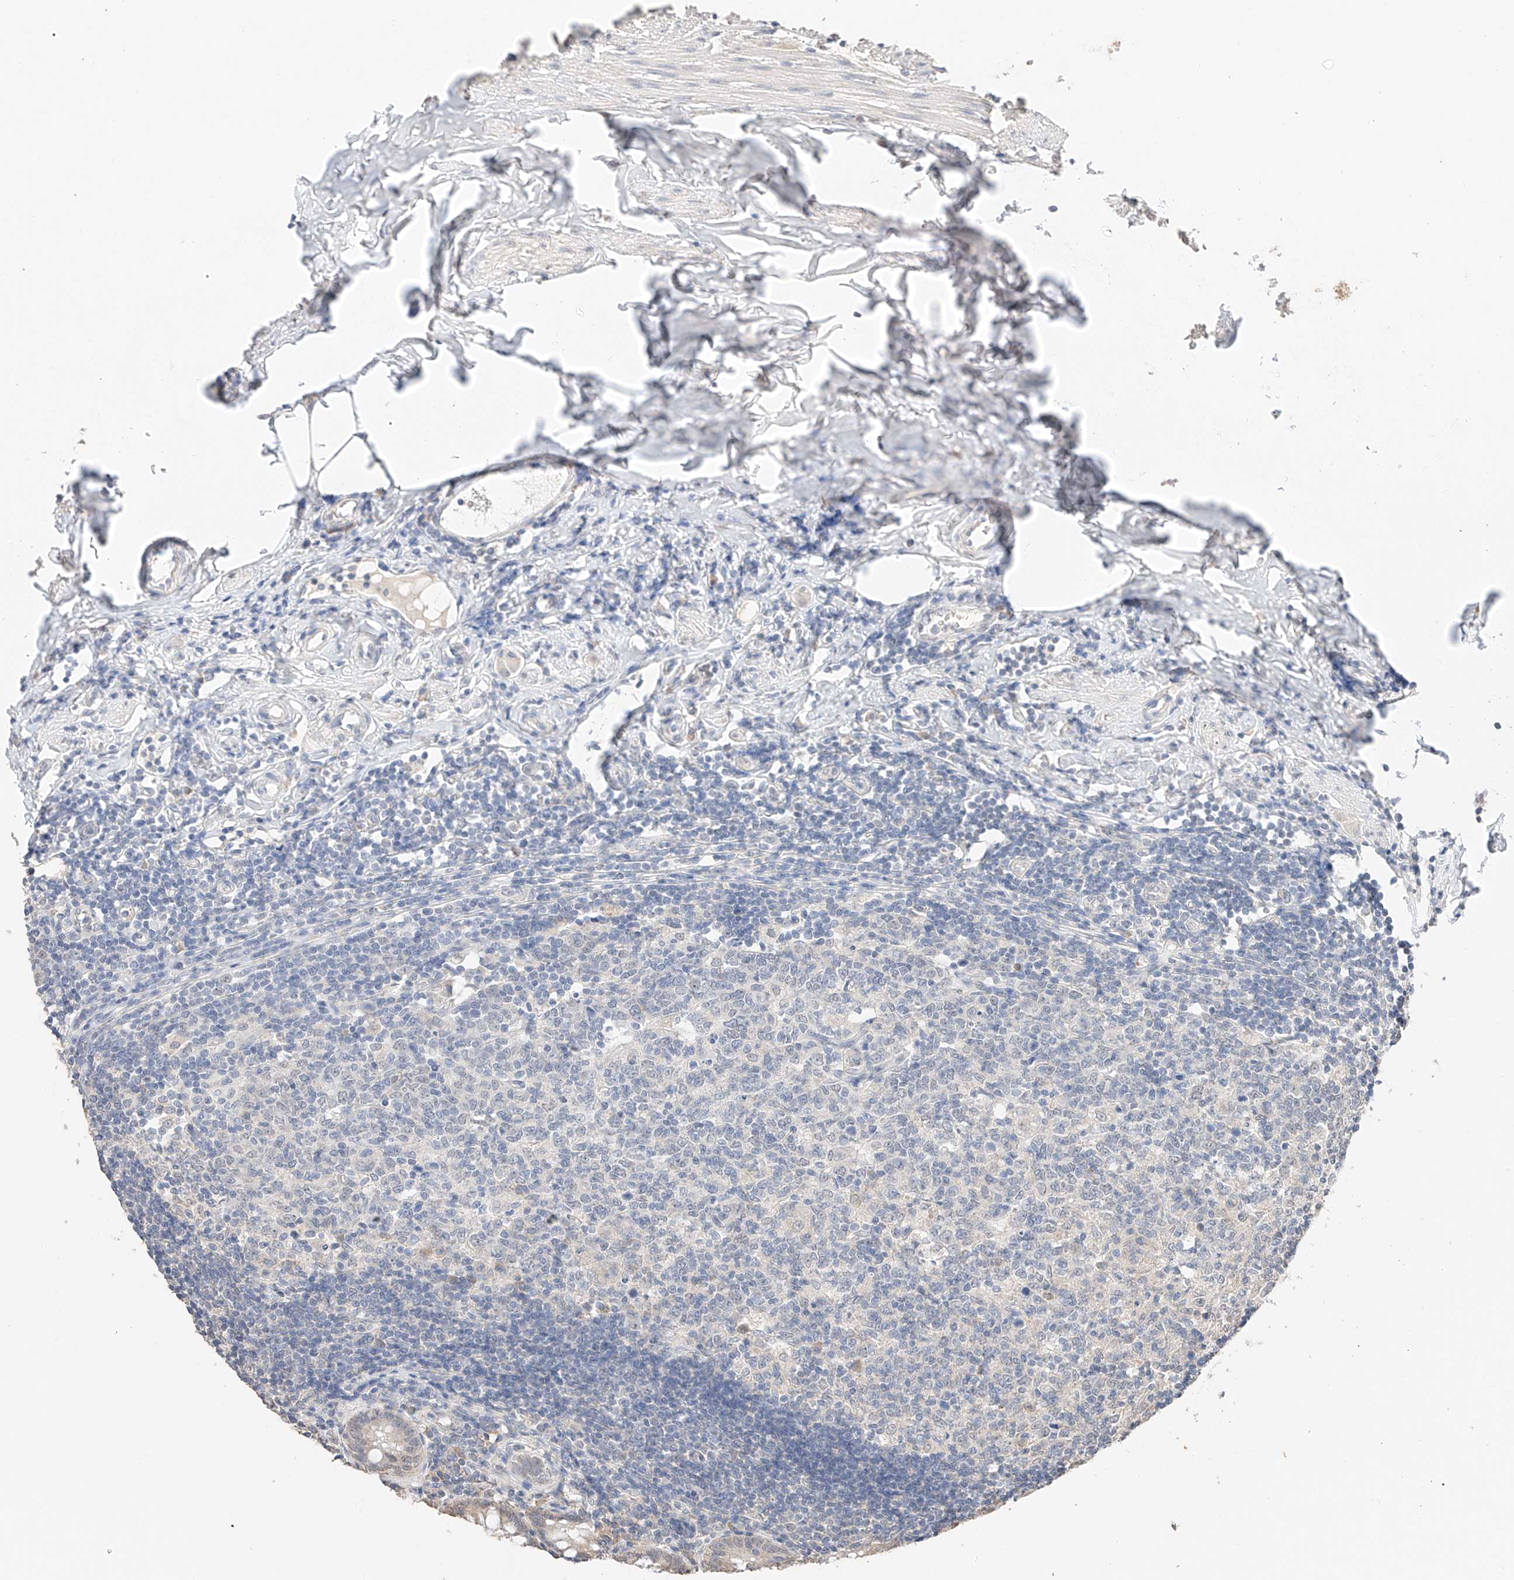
{"staining": {"intensity": "weak", "quantity": "25%-75%", "location": "cytoplasmic/membranous,nuclear"}, "tissue": "appendix", "cell_type": "Glandular cells", "image_type": "normal", "snomed": [{"axis": "morphology", "description": "Normal tissue, NOS"}, {"axis": "topography", "description": "Appendix"}], "caption": "An image of human appendix stained for a protein exhibits weak cytoplasmic/membranous,nuclear brown staining in glandular cells. (Brightfield microscopy of DAB IHC at high magnification).", "gene": "IL22RA2", "patient": {"sex": "female", "age": 54}}